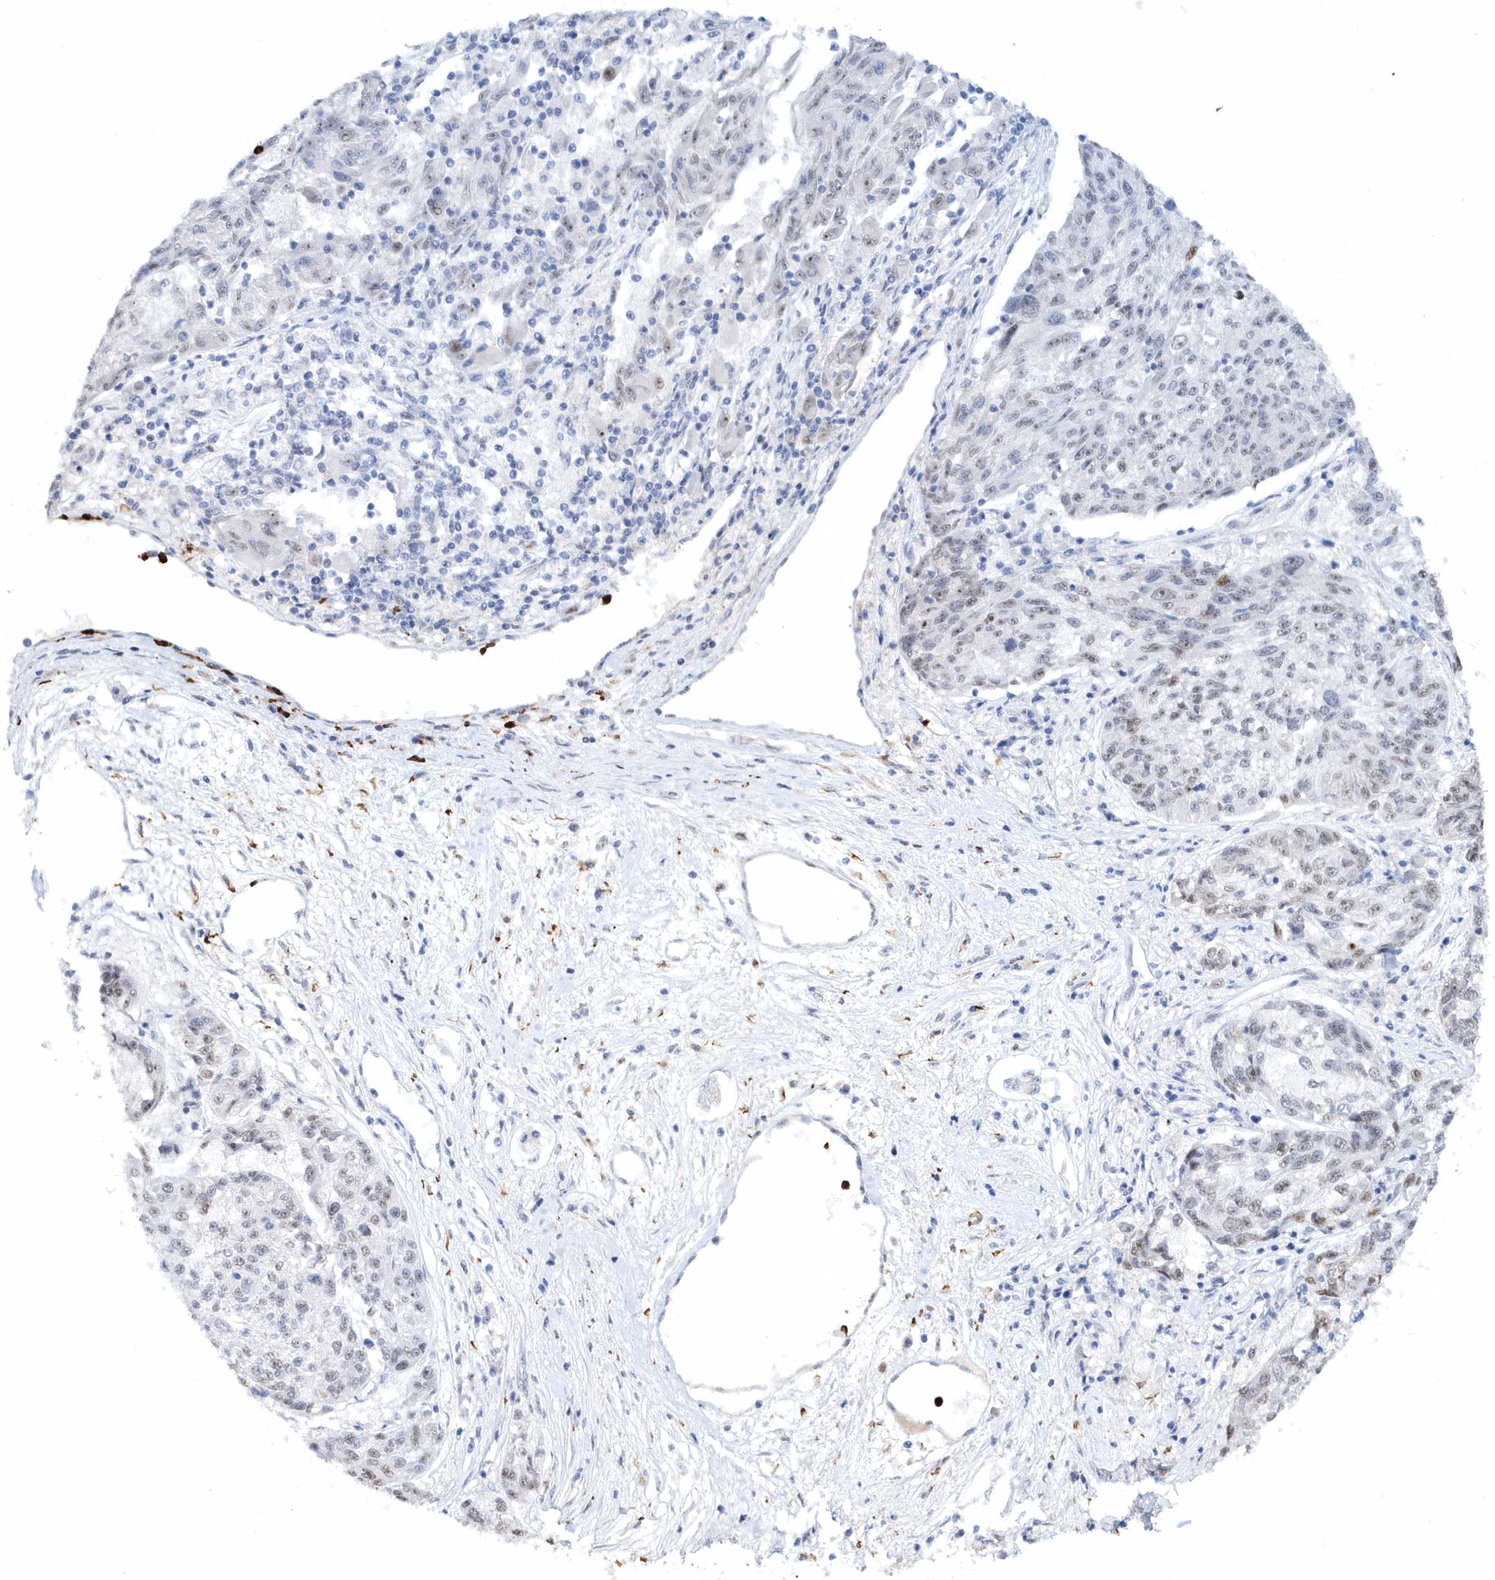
{"staining": {"intensity": "weak", "quantity": "<25%", "location": "nuclear"}, "tissue": "melanoma", "cell_type": "Tumor cells", "image_type": "cancer", "snomed": [{"axis": "morphology", "description": "Malignant melanoma, NOS"}, {"axis": "topography", "description": "Skin"}], "caption": "A micrograph of human malignant melanoma is negative for staining in tumor cells.", "gene": "ASCL4", "patient": {"sex": "male", "age": 53}}